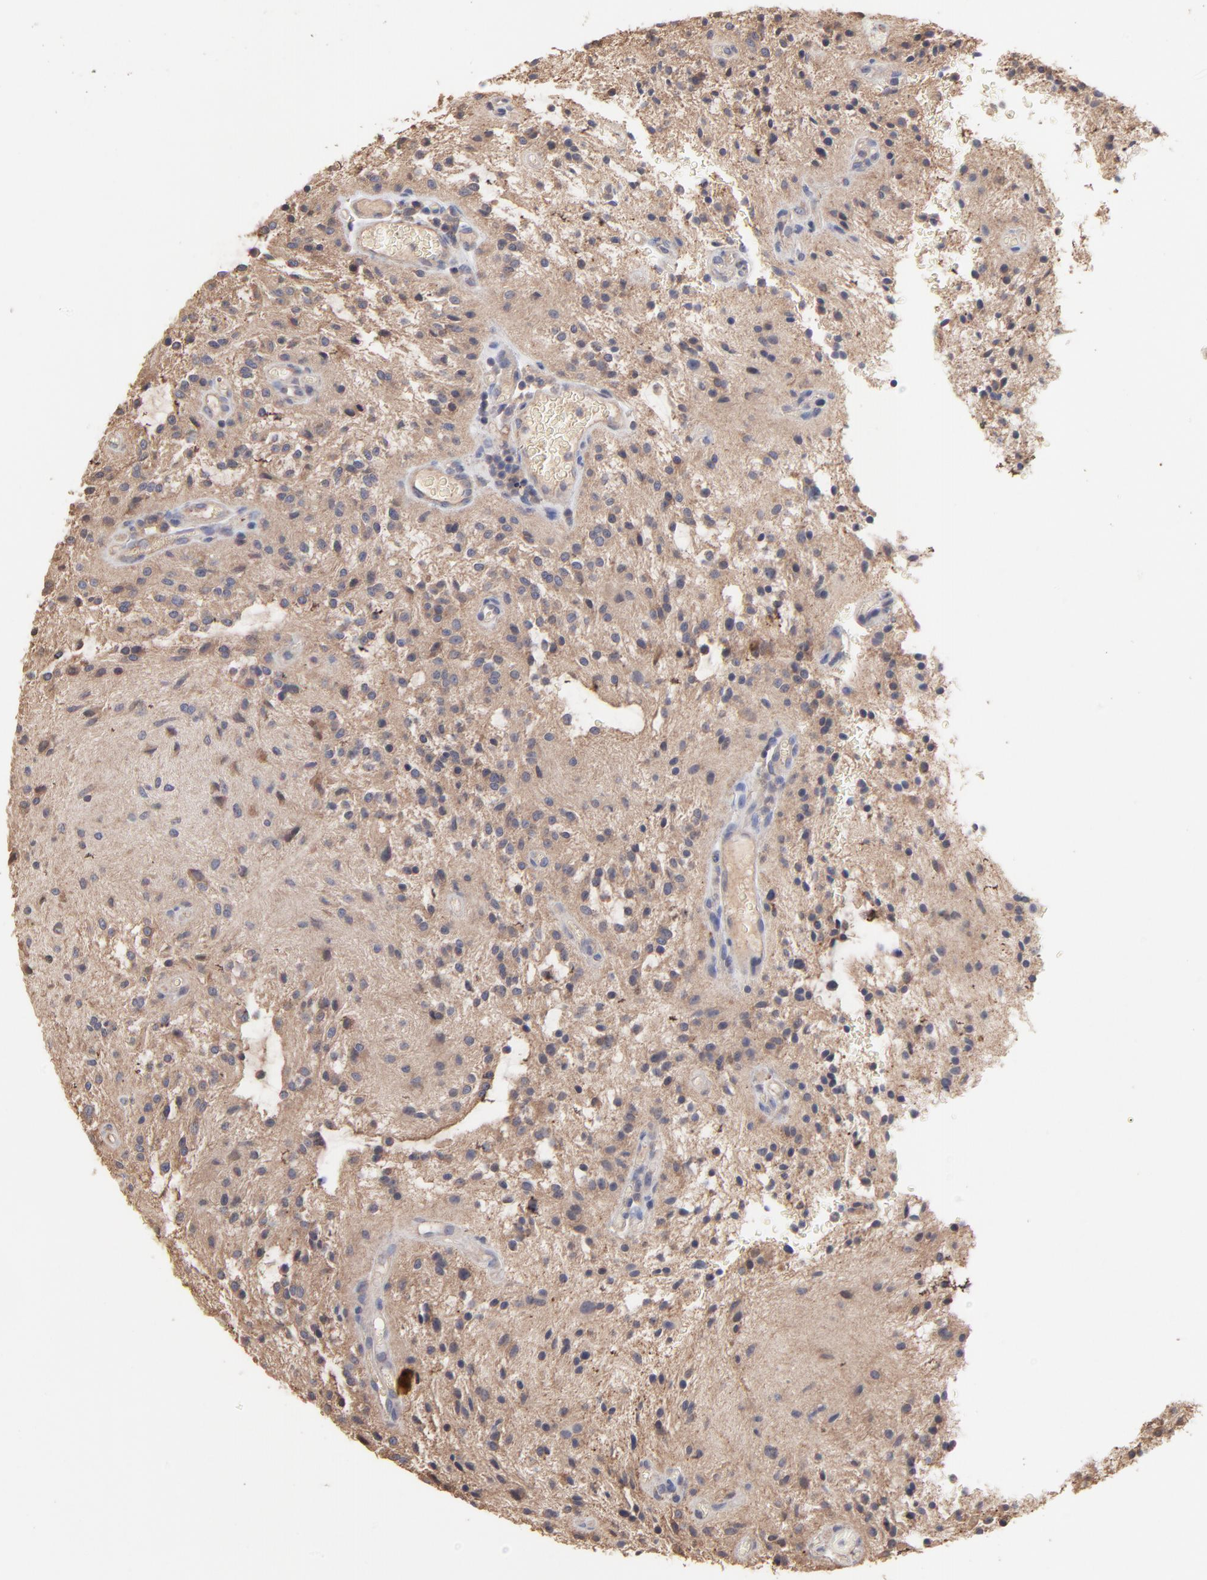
{"staining": {"intensity": "moderate", "quantity": "<25%", "location": "cytoplasmic/membranous"}, "tissue": "glioma", "cell_type": "Tumor cells", "image_type": "cancer", "snomed": [{"axis": "morphology", "description": "Glioma, malignant, NOS"}, {"axis": "topography", "description": "Cerebellum"}], "caption": "The image exhibits staining of glioma, revealing moderate cytoplasmic/membranous protein positivity (brown color) within tumor cells. The staining is performed using DAB (3,3'-diaminobenzidine) brown chromogen to label protein expression. The nuclei are counter-stained blue using hematoxylin.", "gene": "TANGO2", "patient": {"sex": "female", "age": 10}}